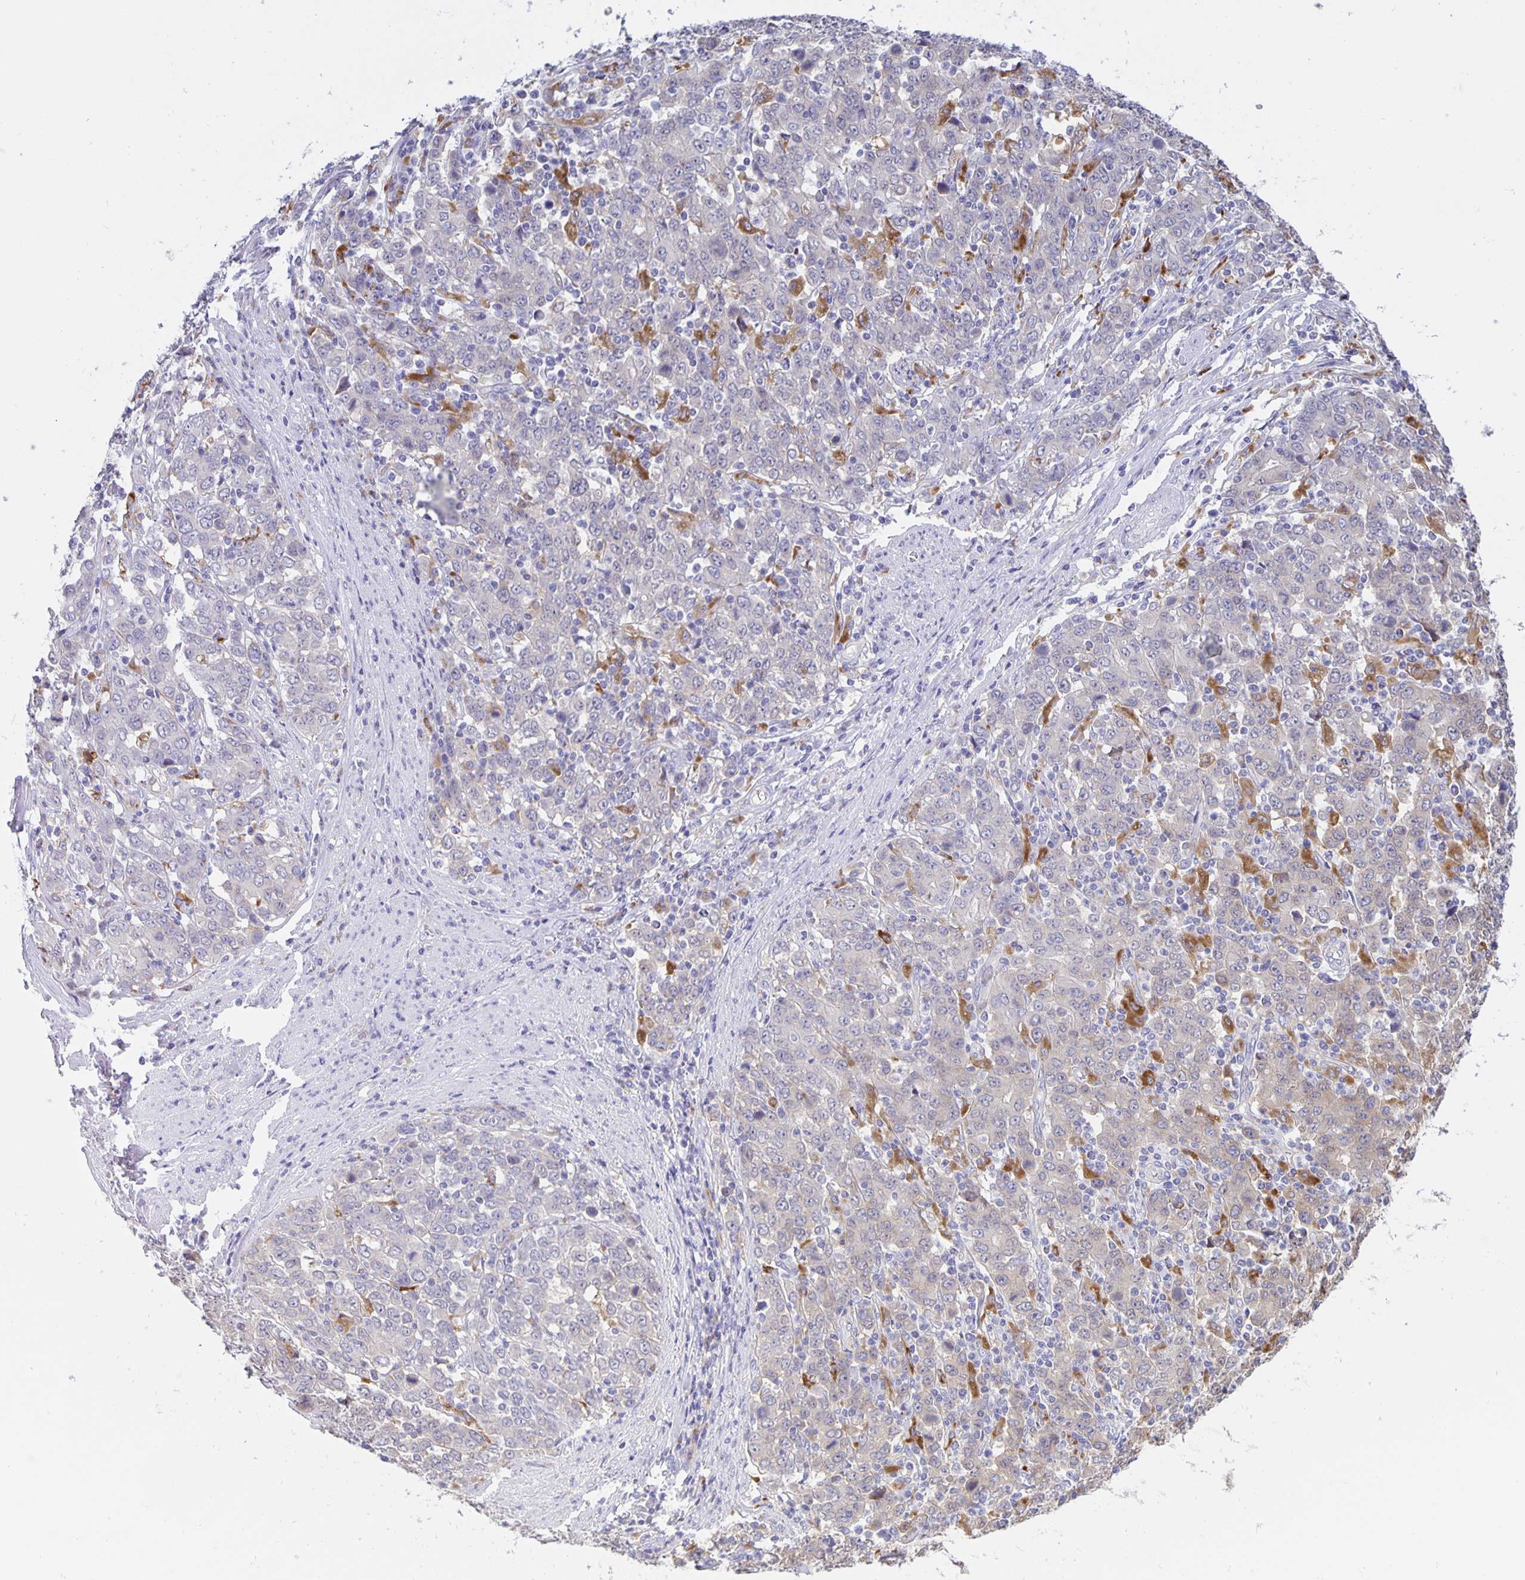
{"staining": {"intensity": "negative", "quantity": "none", "location": "none"}, "tissue": "stomach cancer", "cell_type": "Tumor cells", "image_type": "cancer", "snomed": [{"axis": "morphology", "description": "Adenocarcinoma, NOS"}, {"axis": "topography", "description": "Stomach, upper"}], "caption": "Immunohistochemical staining of stomach cancer displays no significant expression in tumor cells.", "gene": "LIPA", "patient": {"sex": "male", "age": 69}}